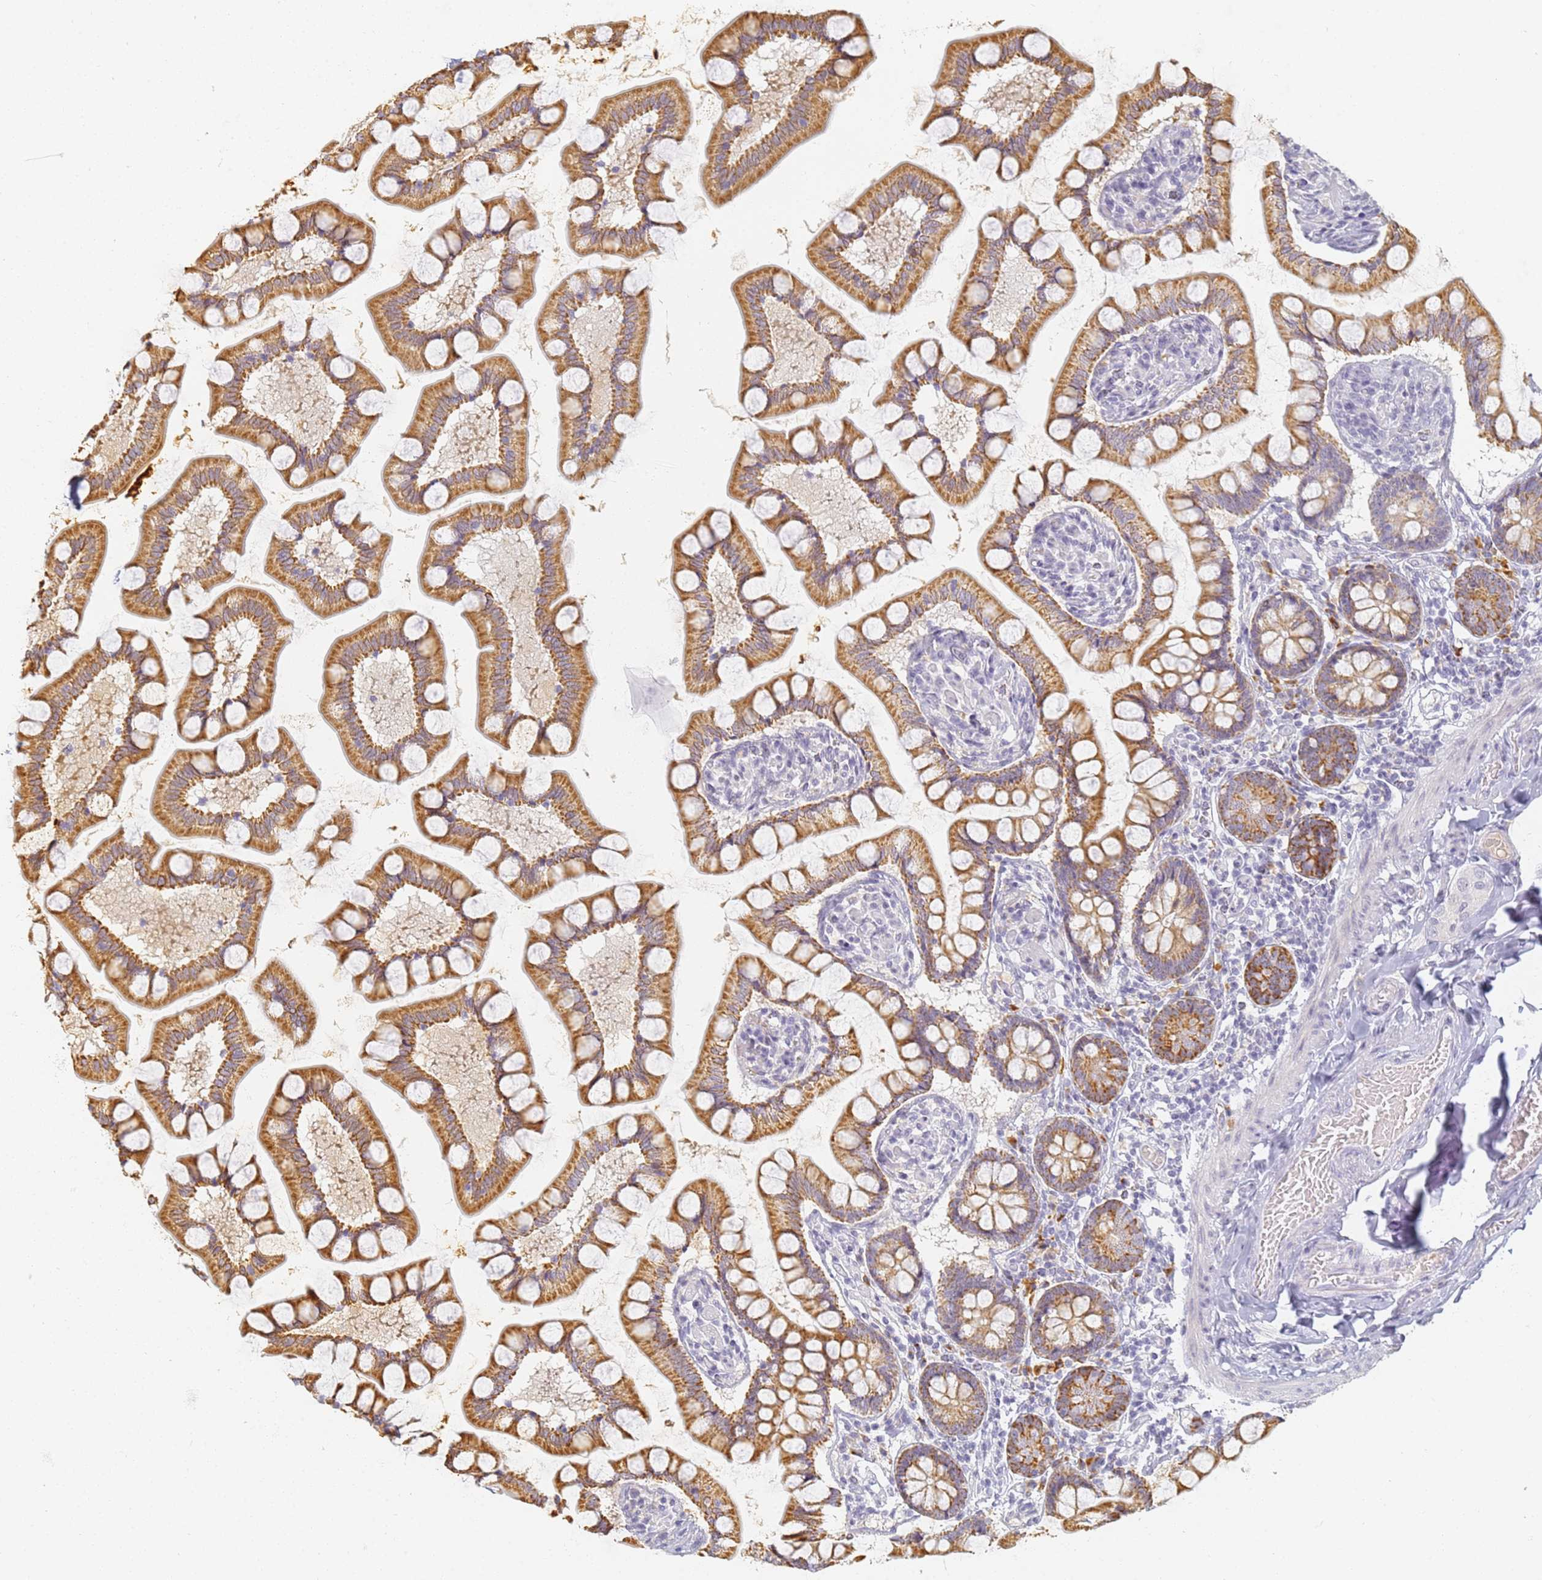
{"staining": {"intensity": "strong", "quantity": ">75%", "location": "cytoplasmic/membranous"}, "tissue": "small intestine", "cell_type": "Glandular cells", "image_type": "normal", "snomed": [{"axis": "morphology", "description": "Normal tissue, NOS"}, {"axis": "topography", "description": "Small intestine"}], "caption": "A high-resolution micrograph shows immunohistochemistry staining of benign small intestine, which displays strong cytoplasmic/membranous staining in approximately >75% of glandular cells. (DAB (3,3'-diaminobenzidine) IHC with brightfield microscopy, high magnification).", "gene": "SLC38A9", "patient": {"sex": "male", "age": 41}}